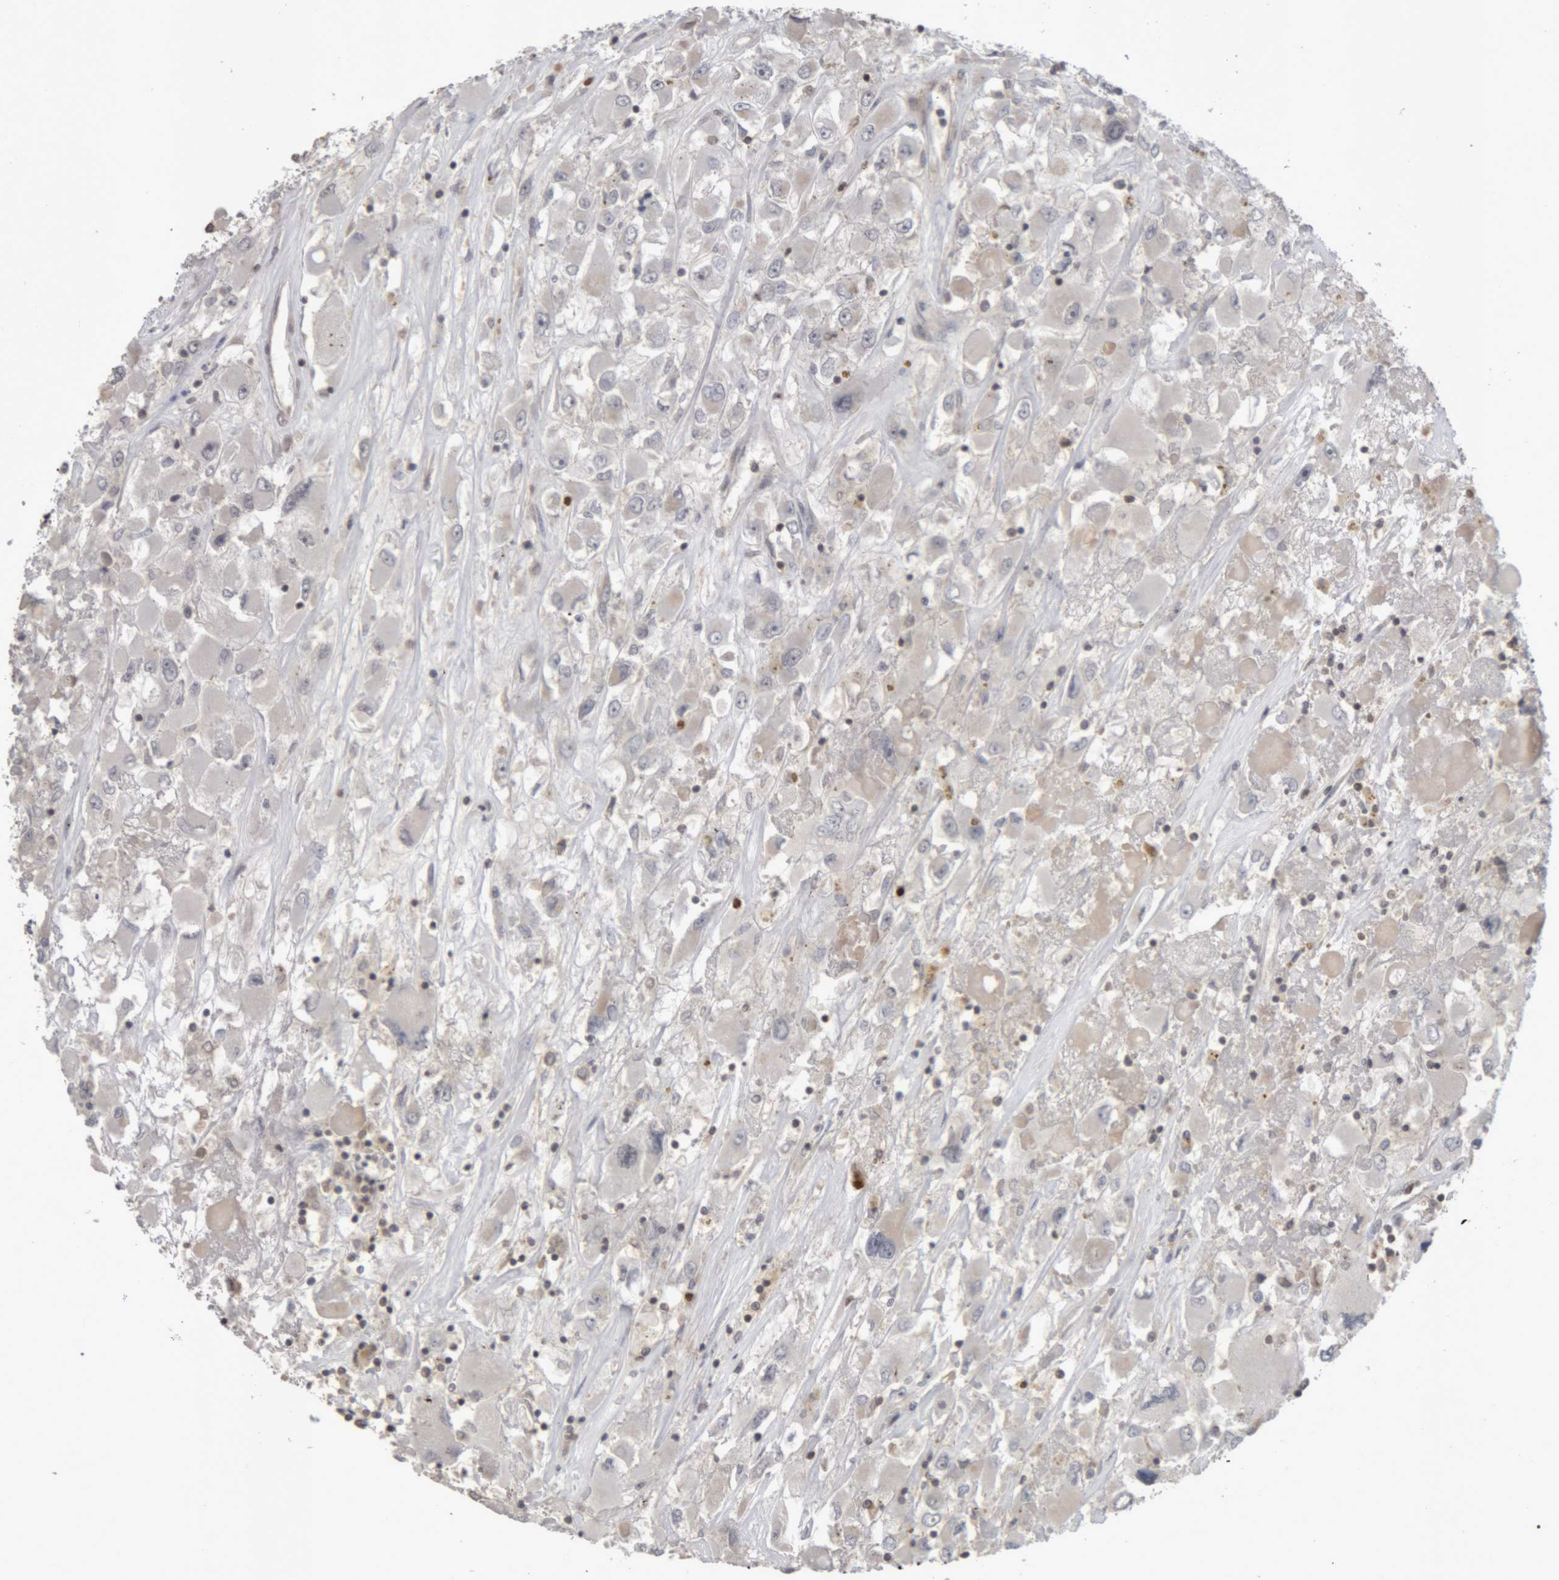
{"staining": {"intensity": "negative", "quantity": "none", "location": "none"}, "tissue": "renal cancer", "cell_type": "Tumor cells", "image_type": "cancer", "snomed": [{"axis": "morphology", "description": "Adenocarcinoma, NOS"}, {"axis": "topography", "description": "Kidney"}], "caption": "Immunohistochemical staining of renal adenocarcinoma displays no significant positivity in tumor cells.", "gene": "NFATC2", "patient": {"sex": "female", "age": 52}}